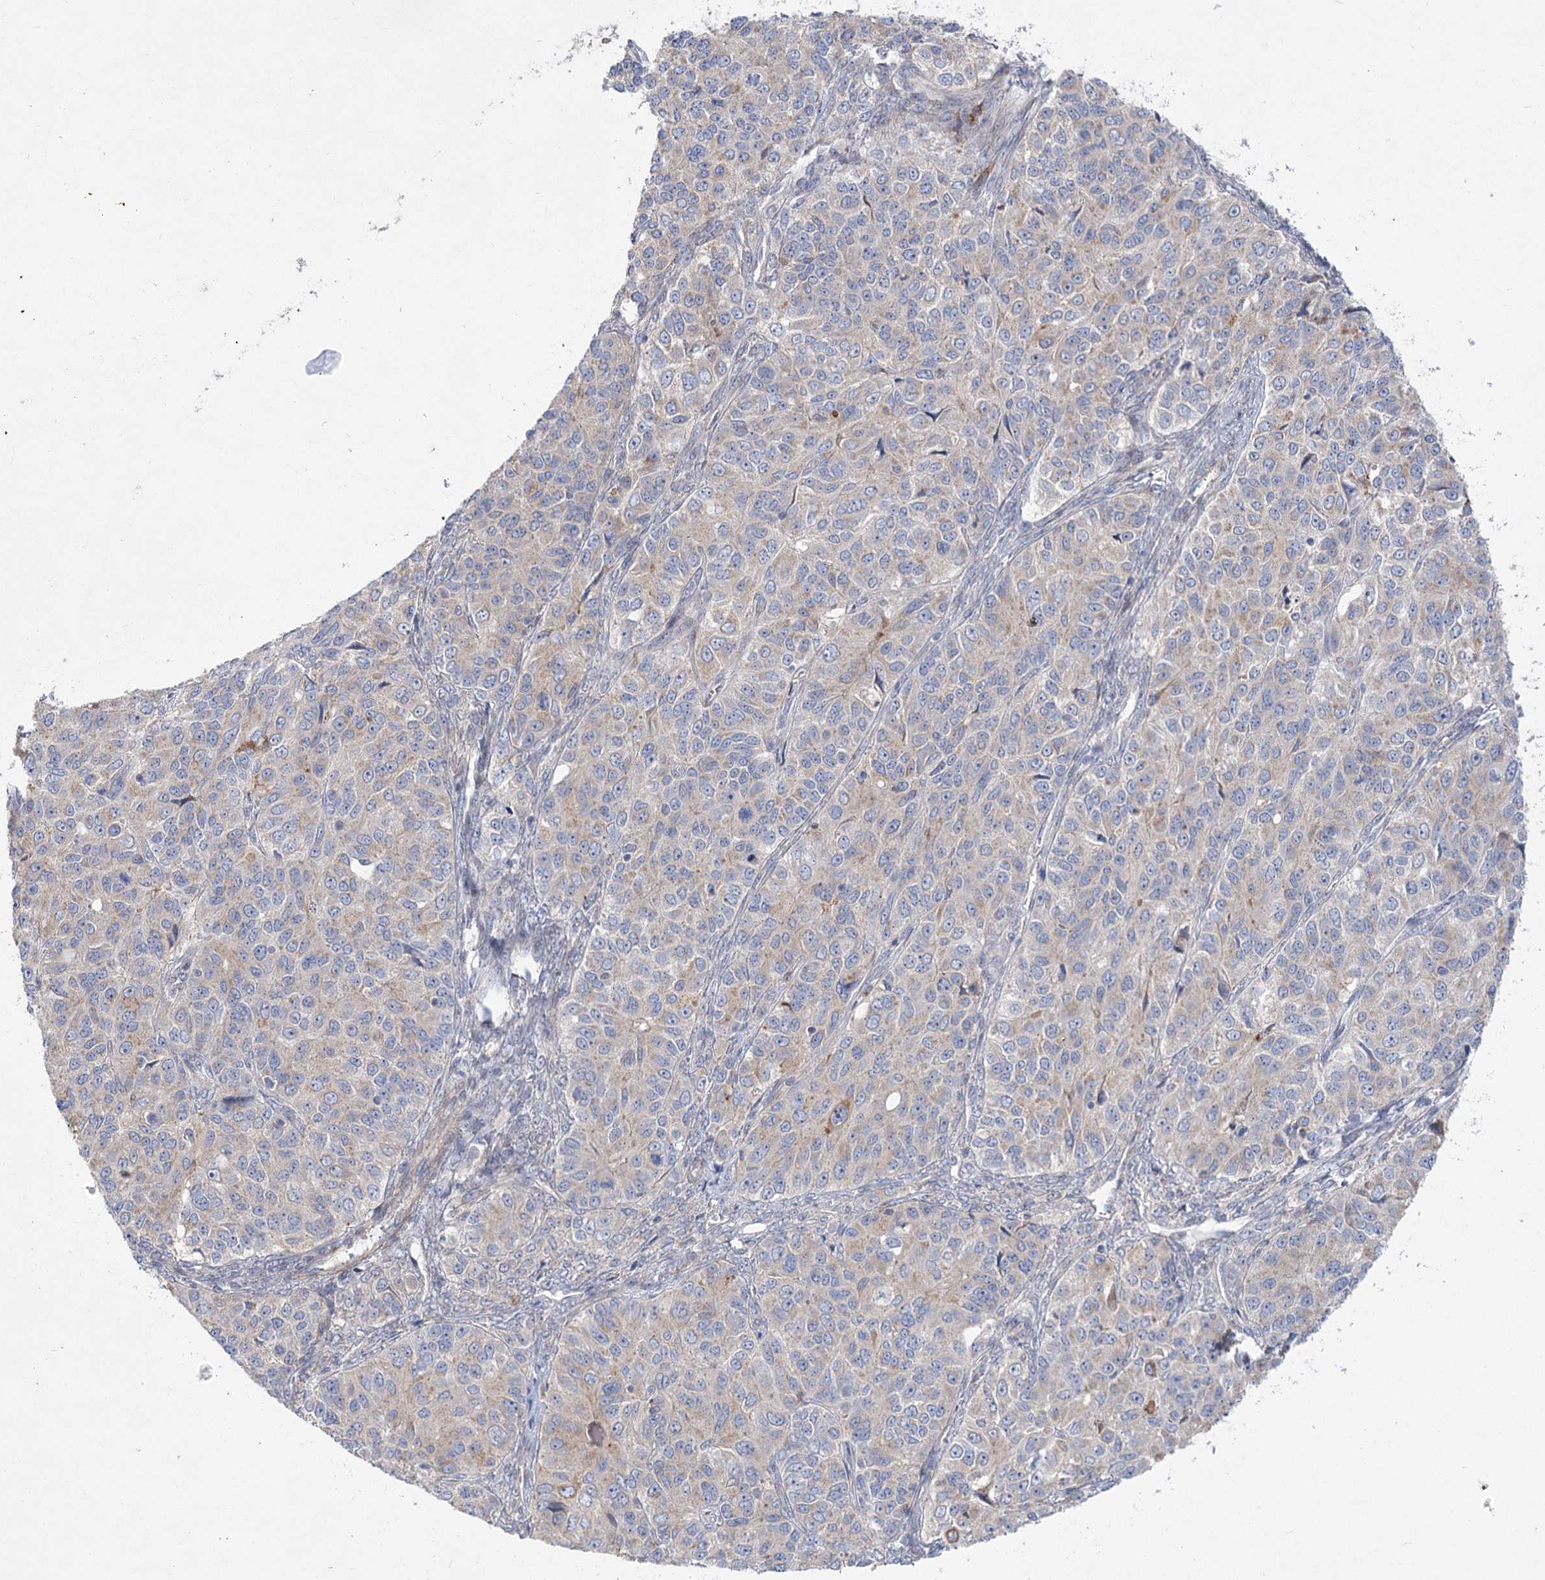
{"staining": {"intensity": "weak", "quantity": "25%-75%", "location": "cytoplasmic/membranous"}, "tissue": "ovarian cancer", "cell_type": "Tumor cells", "image_type": "cancer", "snomed": [{"axis": "morphology", "description": "Carcinoma, endometroid"}, {"axis": "topography", "description": "Ovary"}], "caption": "Weak cytoplasmic/membranous protein expression is appreciated in about 25%-75% of tumor cells in ovarian cancer (endometroid carcinoma).", "gene": "SH3BP5L", "patient": {"sex": "female", "age": 51}}